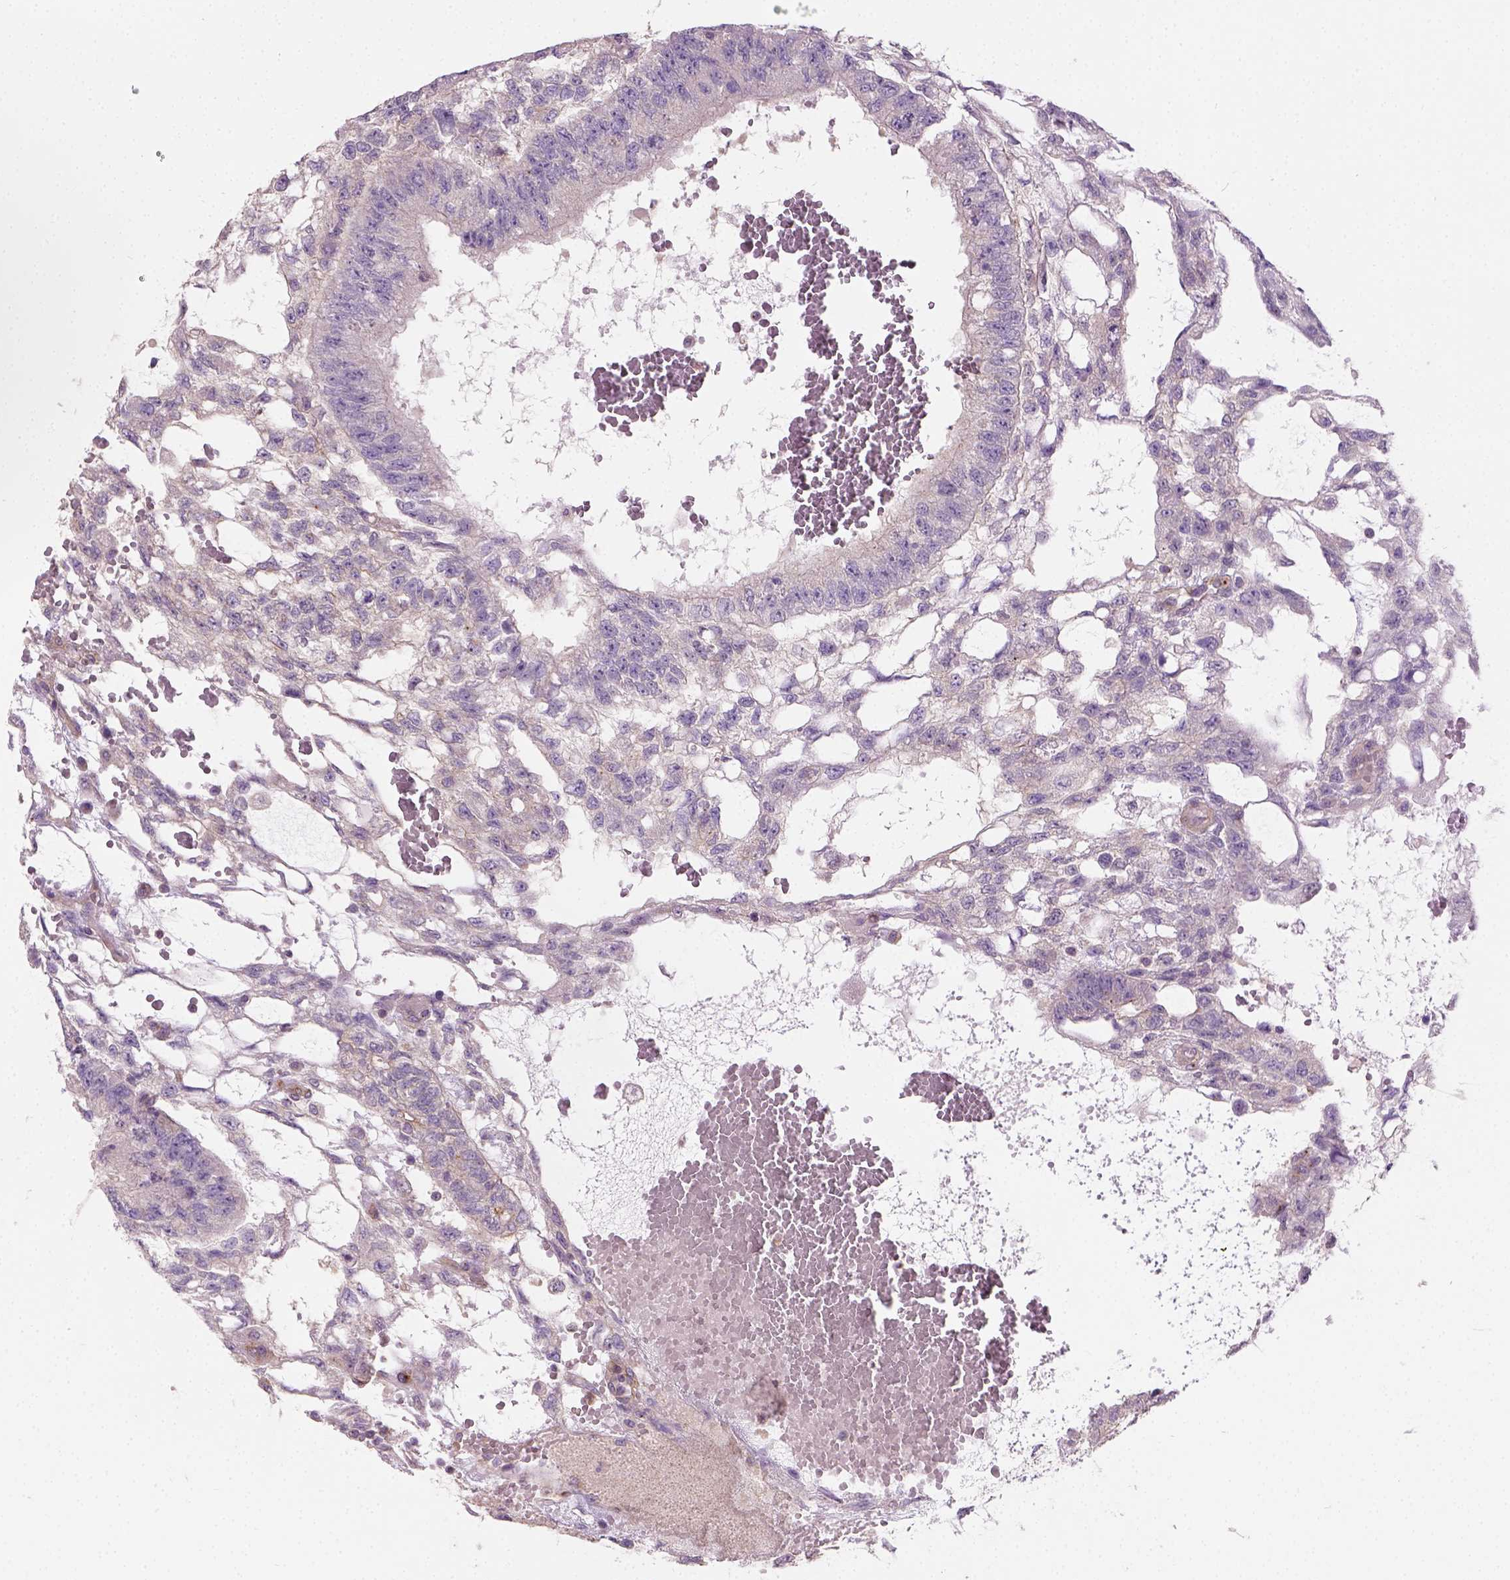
{"staining": {"intensity": "weak", "quantity": ">75%", "location": "cytoplasmic/membranous"}, "tissue": "testis cancer", "cell_type": "Tumor cells", "image_type": "cancer", "snomed": [{"axis": "morphology", "description": "Carcinoma, Embryonal, NOS"}, {"axis": "topography", "description": "Testis"}], "caption": "Brown immunohistochemical staining in testis cancer (embryonal carcinoma) displays weak cytoplasmic/membranous expression in about >75% of tumor cells.", "gene": "CRACR2A", "patient": {"sex": "male", "age": 32}}